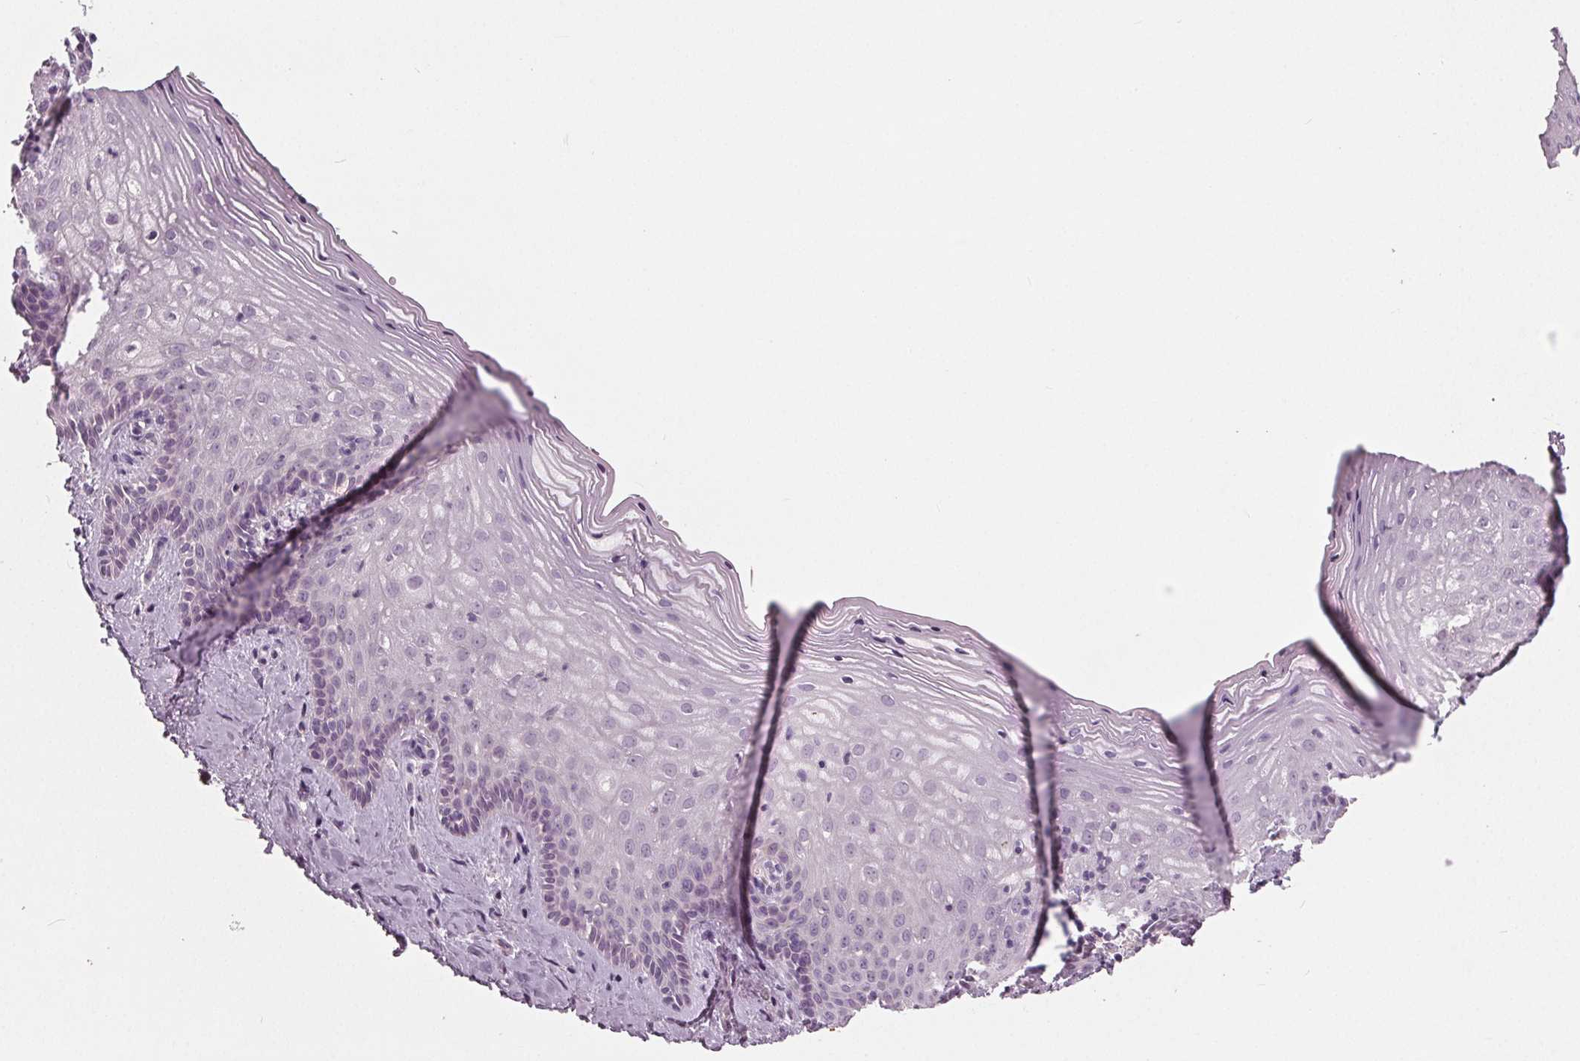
{"staining": {"intensity": "negative", "quantity": "none", "location": "none"}, "tissue": "vagina", "cell_type": "Squamous epithelial cells", "image_type": "normal", "snomed": [{"axis": "morphology", "description": "Normal tissue, NOS"}, {"axis": "topography", "description": "Vagina"}], "caption": "IHC photomicrograph of benign vagina: human vagina stained with DAB displays no significant protein expression in squamous epithelial cells.", "gene": "TKFC", "patient": {"sex": "female", "age": 45}}